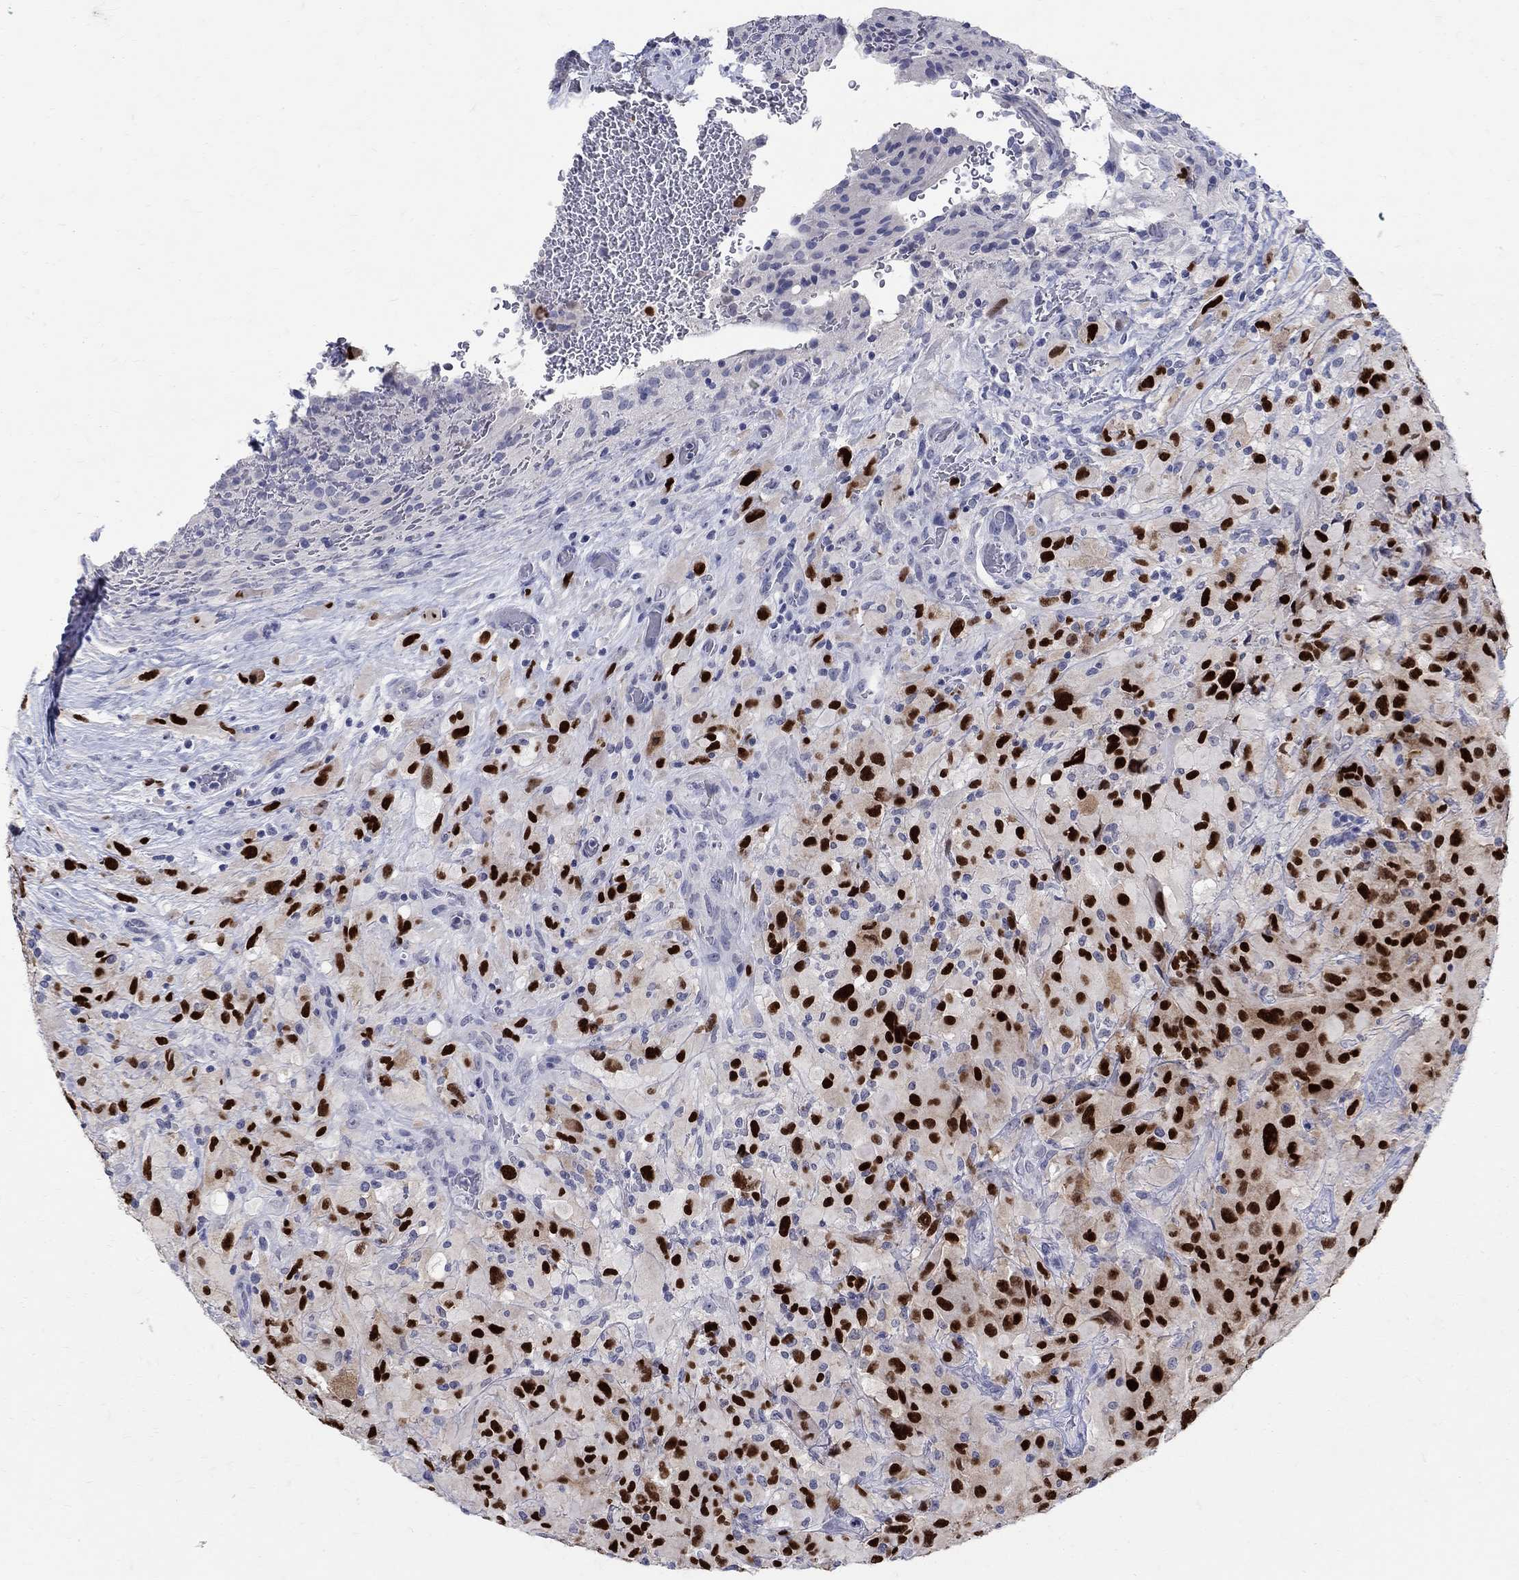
{"staining": {"intensity": "strong", "quantity": "25%-75%", "location": "nuclear"}, "tissue": "glioma", "cell_type": "Tumor cells", "image_type": "cancer", "snomed": [{"axis": "morphology", "description": "Glioma, malignant, High grade"}, {"axis": "topography", "description": "Cerebral cortex"}], "caption": "IHC staining of glioma, which reveals high levels of strong nuclear expression in about 25%-75% of tumor cells indicating strong nuclear protein staining. The staining was performed using DAB (3,3'-diaminobenzidine) (brown) for protein detection and nuclei were counterstained in hematoxylin (blue).", "gene": "SOX2", "patient": {"sex": "male", "age": 35}}